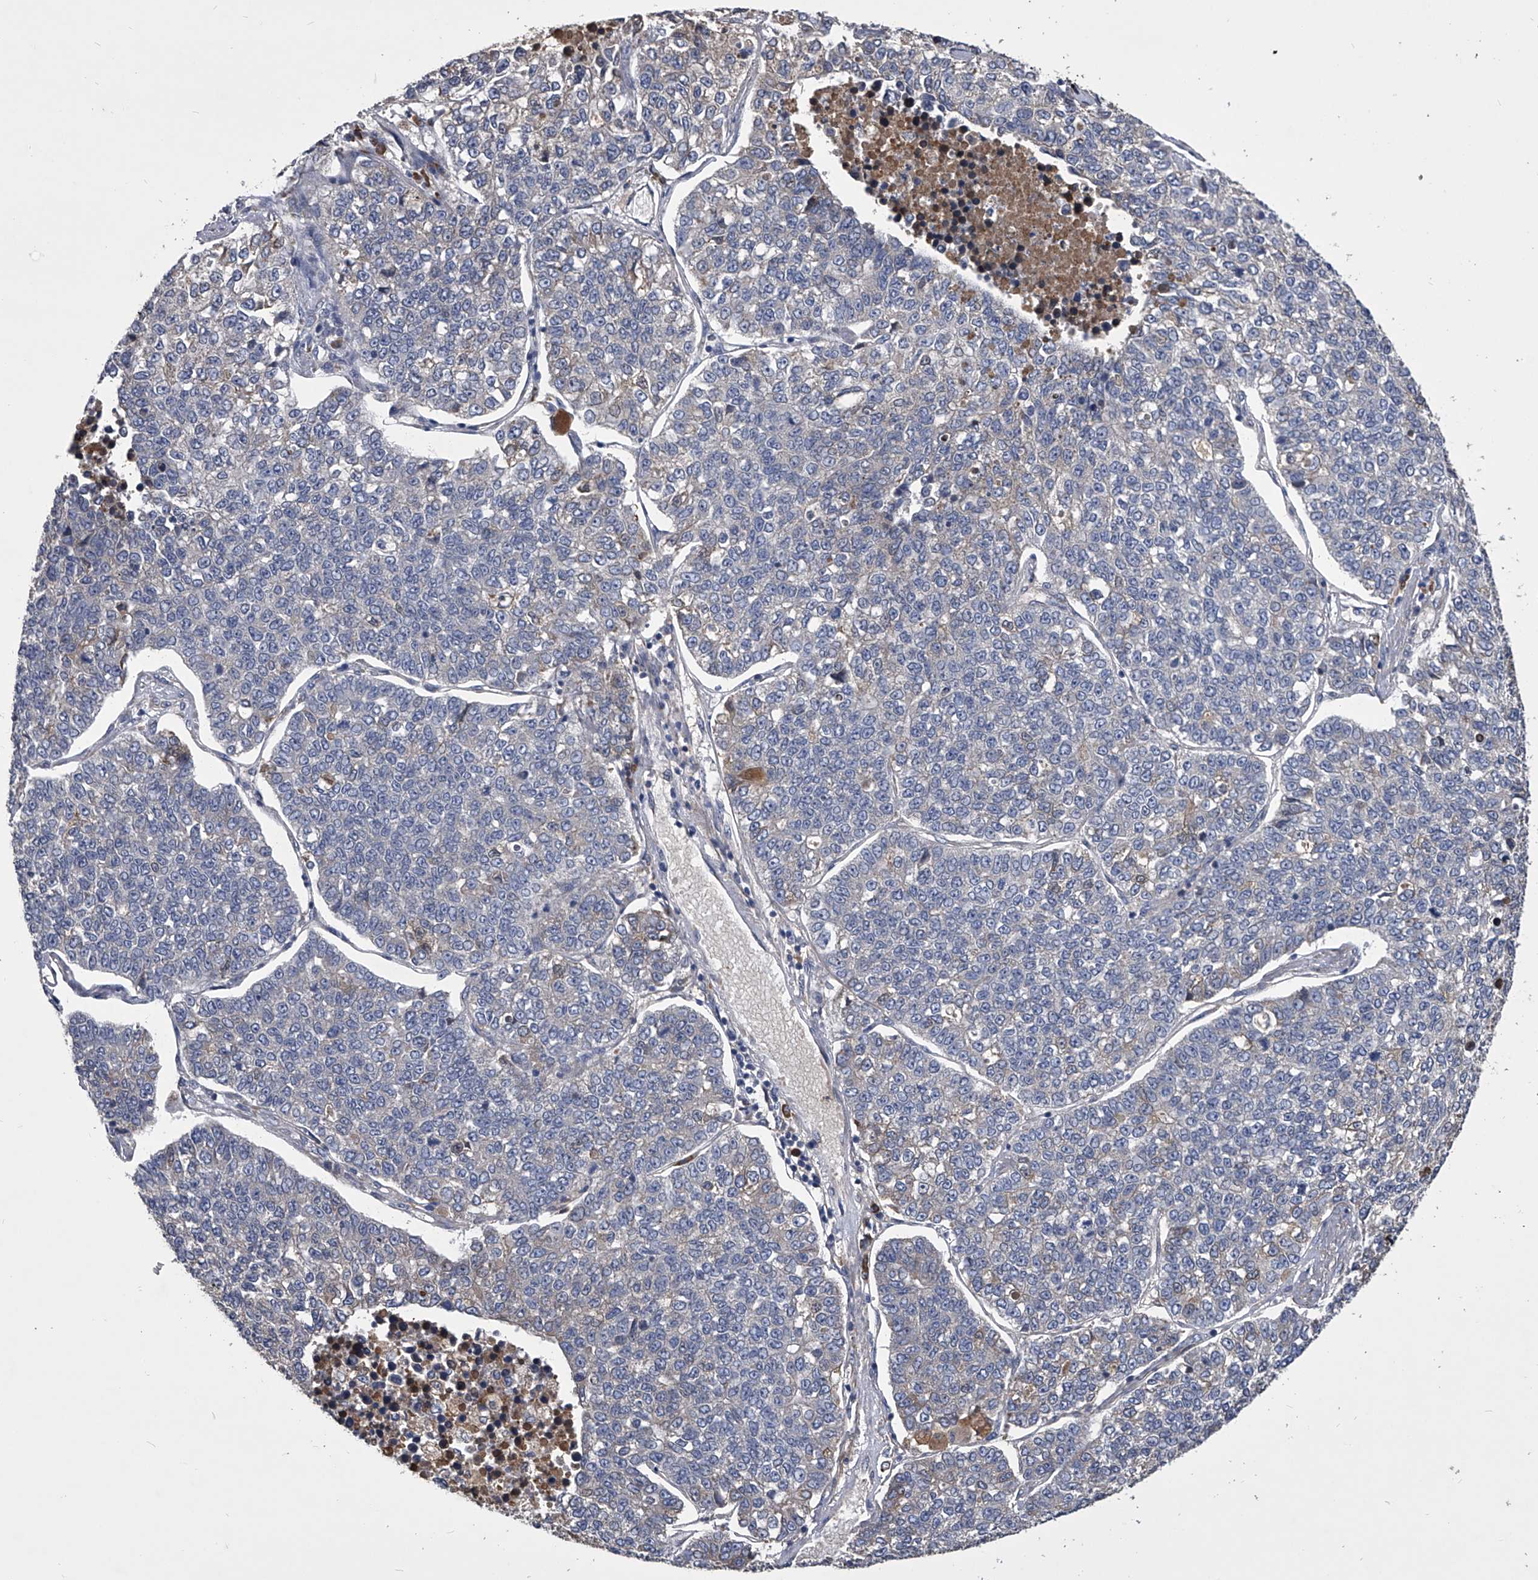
{"staining": {"intensity": "negative", "quantity": "none", "location": "none"}, "tissue": "lung cancer", "cell_type": "Tumor cells", "image_type": "cancer", "snomed": [{"axis": "morphology", "description": "Adenocarcinoma, NOS"}, {"axis": "topography", "description": "Lung"}], "caption": "The histopathology image shows no significant expression in tumor cells of adenocarcinoma (lung).", "gene": "CCR4", "patient": {"sex": "male", "age": 49}}